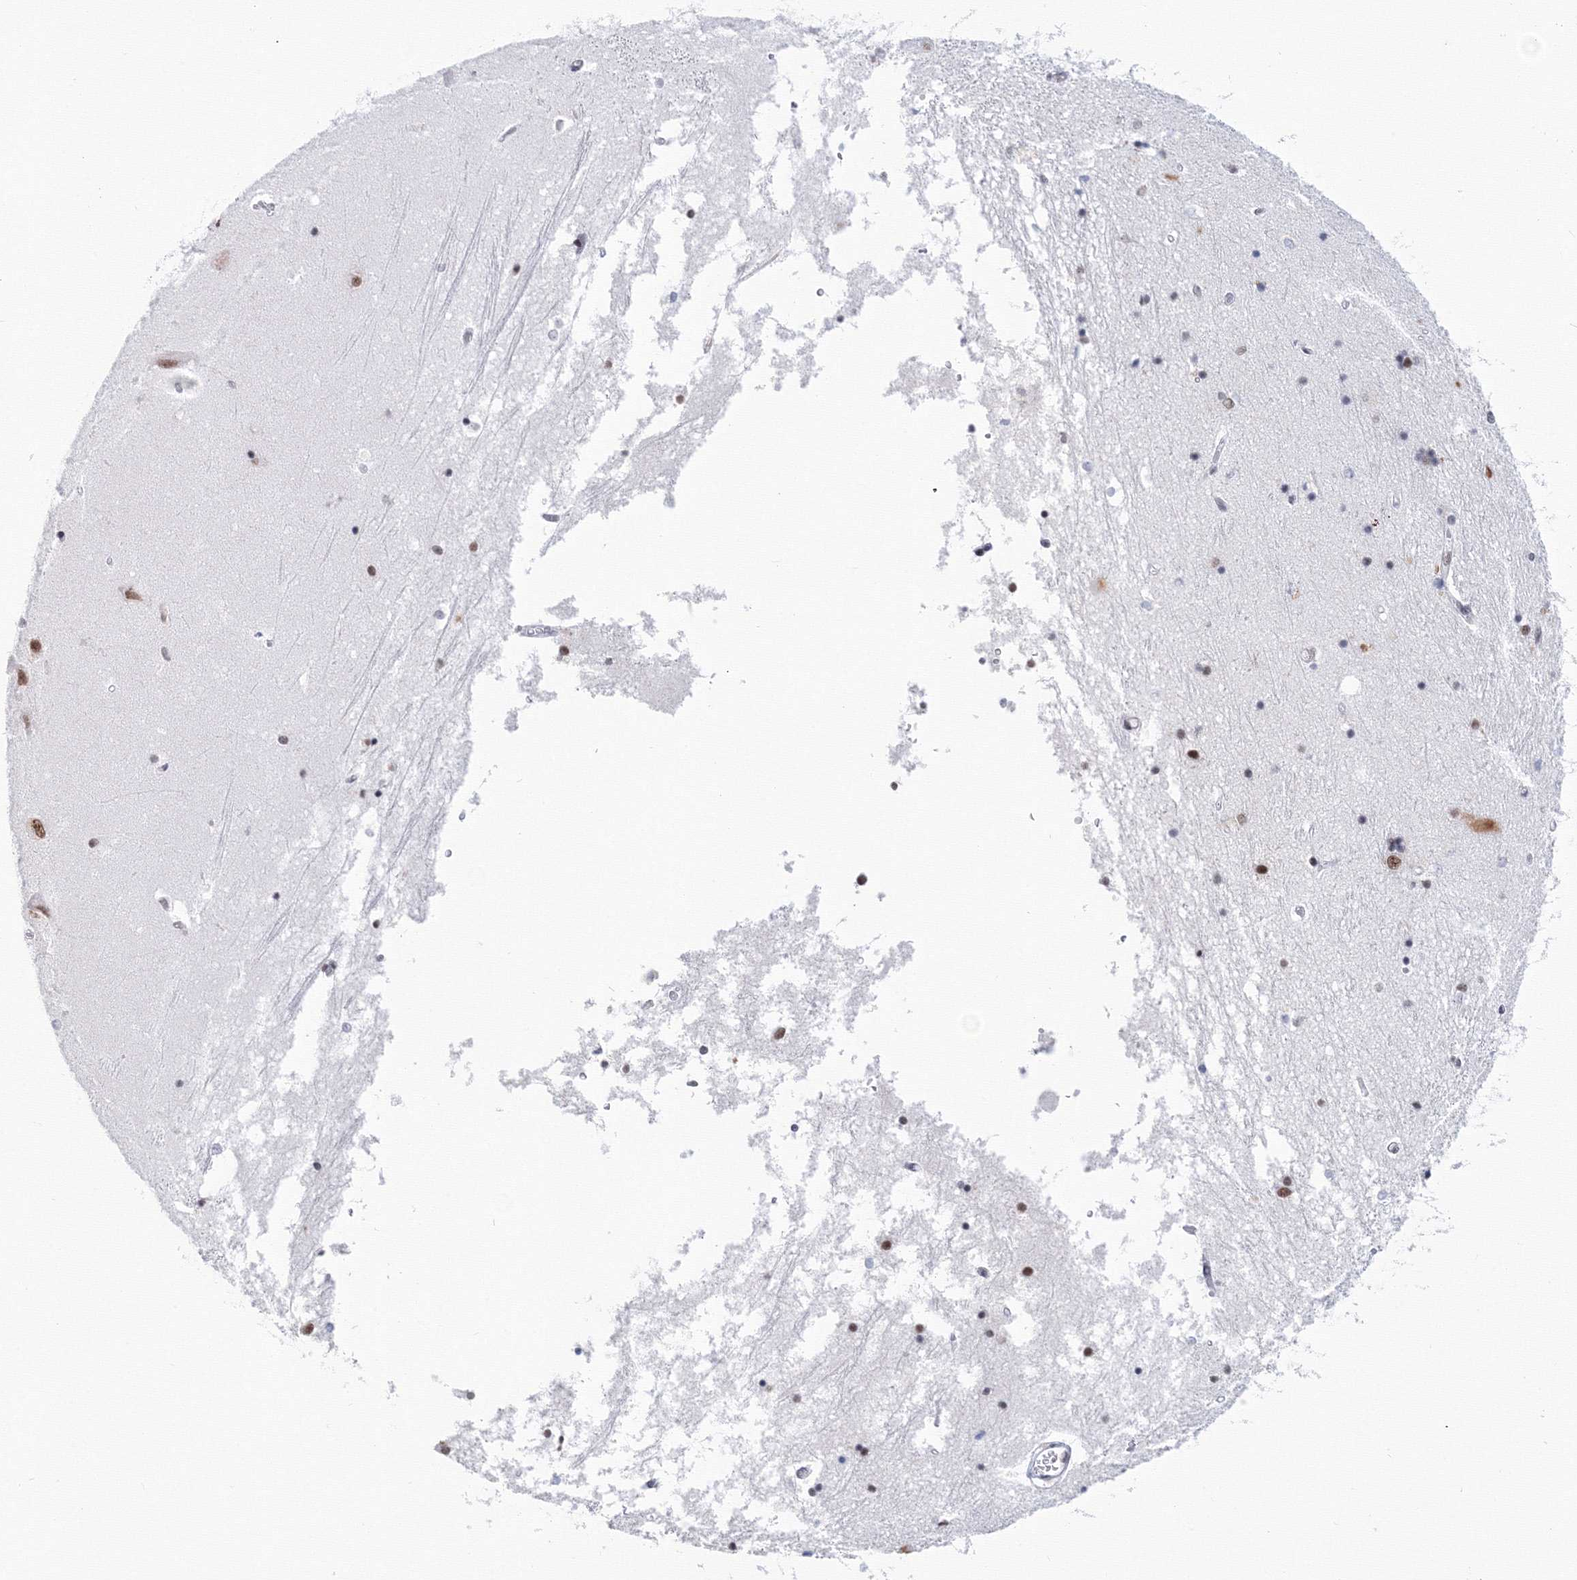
{"staining": {"intensity": "moderate", "quantity": "<25%", "location": "nuclear"}, "tissue": "hippocampus", "cell_type": "Glial cells", "image_type": "normal", "snomed": [{"axis": "morphology", "description": "Normal tissue, NOS"}, {"axis": "topography", "description": "Hippocampus"}], "caption": "A high-resolution micrograph shows IHC staining of benign hippocampus, which displays moderate nuclear positivity in about <25% of glial cells.", "gene": "SF3B6", "patient": {"sex": "male", "age": 45}}